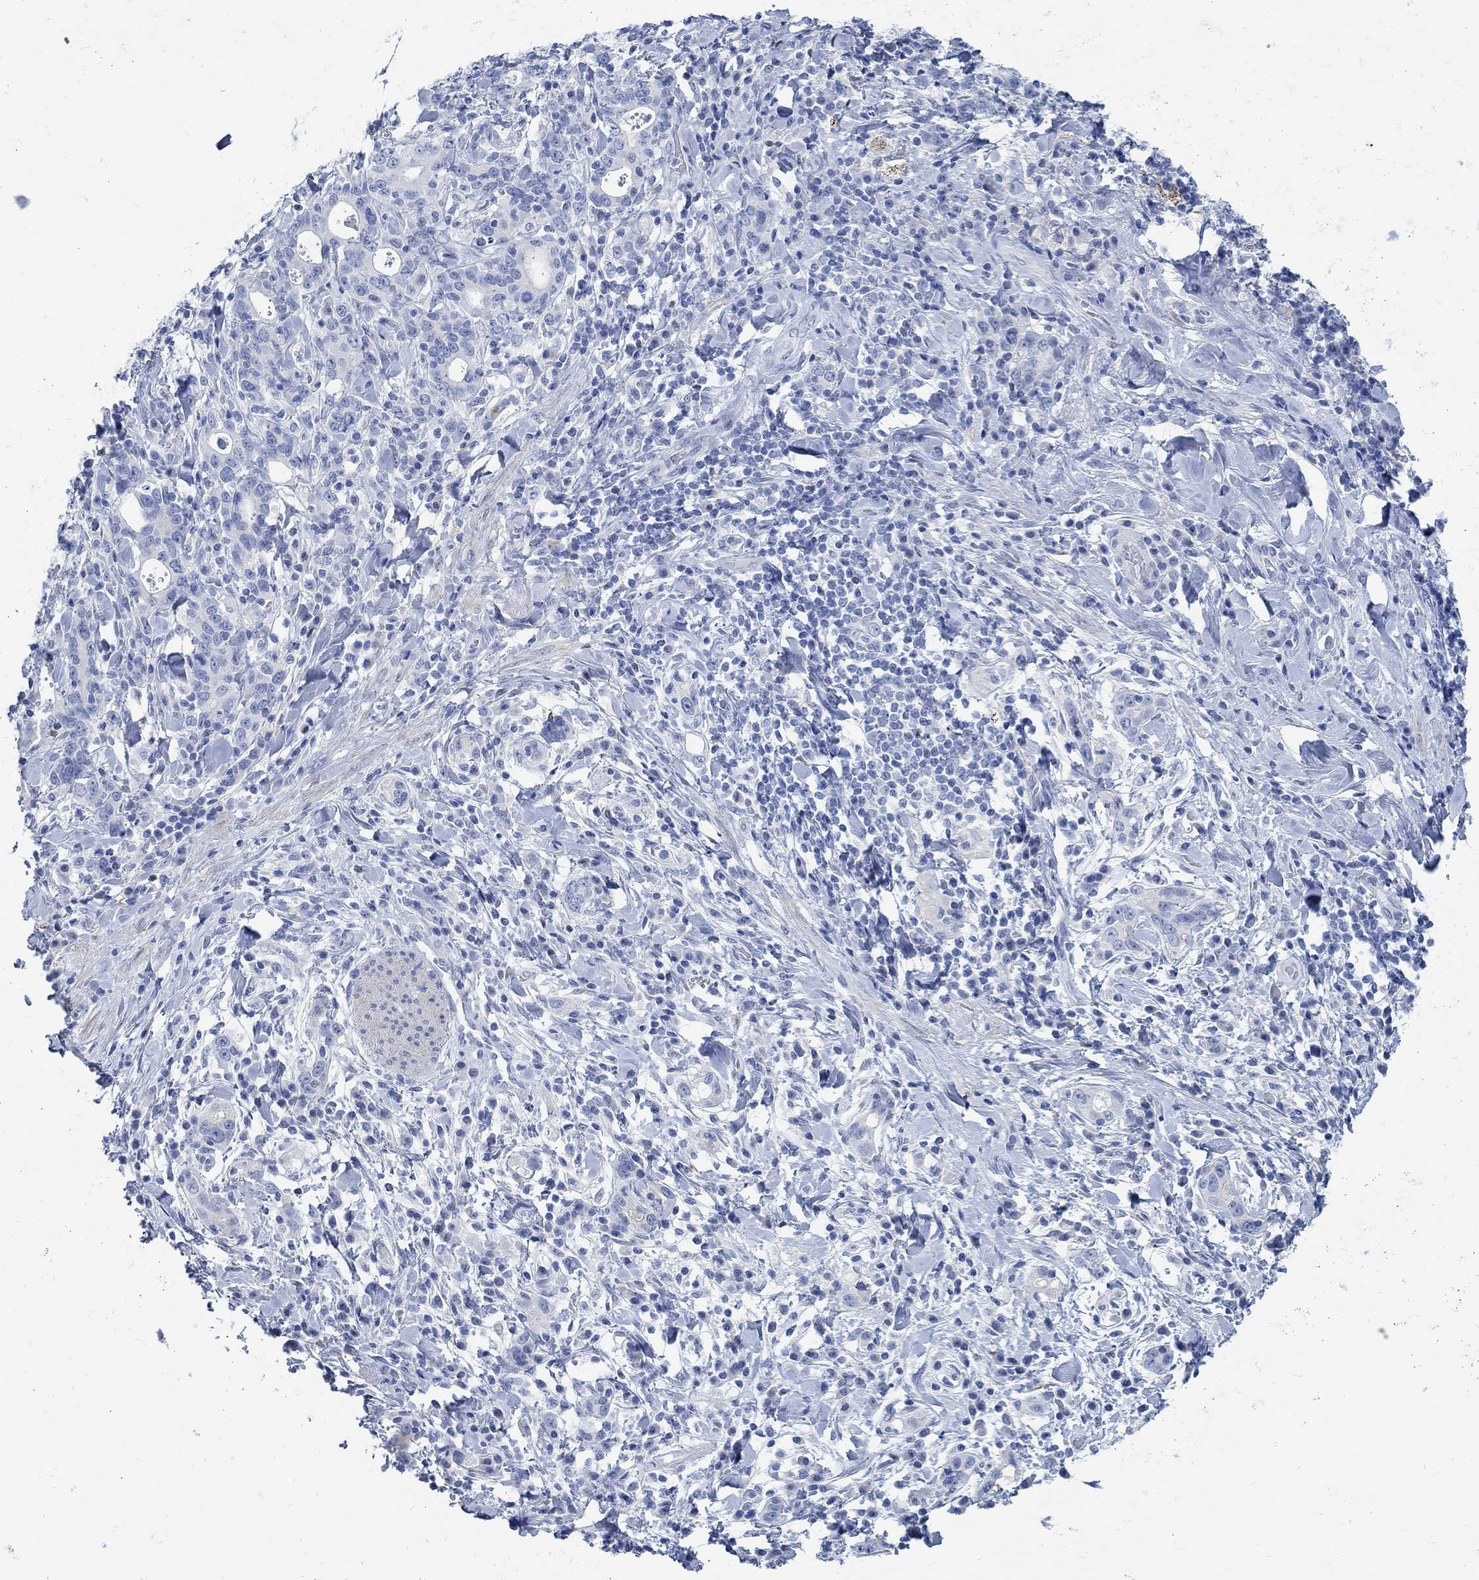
{"staining": {"intensity": "negative", "quantity": "none", "location": "none"}, "tissue": "stomach cancer", "cell_type": "Tumor cells", "image_type": "cancer", "snomed": [{"axis": "morphology", "description": "Adenocarcinoma, NOS"}, {"axis": "topography", "description": "Stomach"}], "caption": "An immunohistochemistry image of adenocarcinoma (stomach) is shown. There is no staining in tumor cells of adenocarcinoma (stomach).", "gene": "RBM20", "patient": {"sex": "male", "age": 79}}